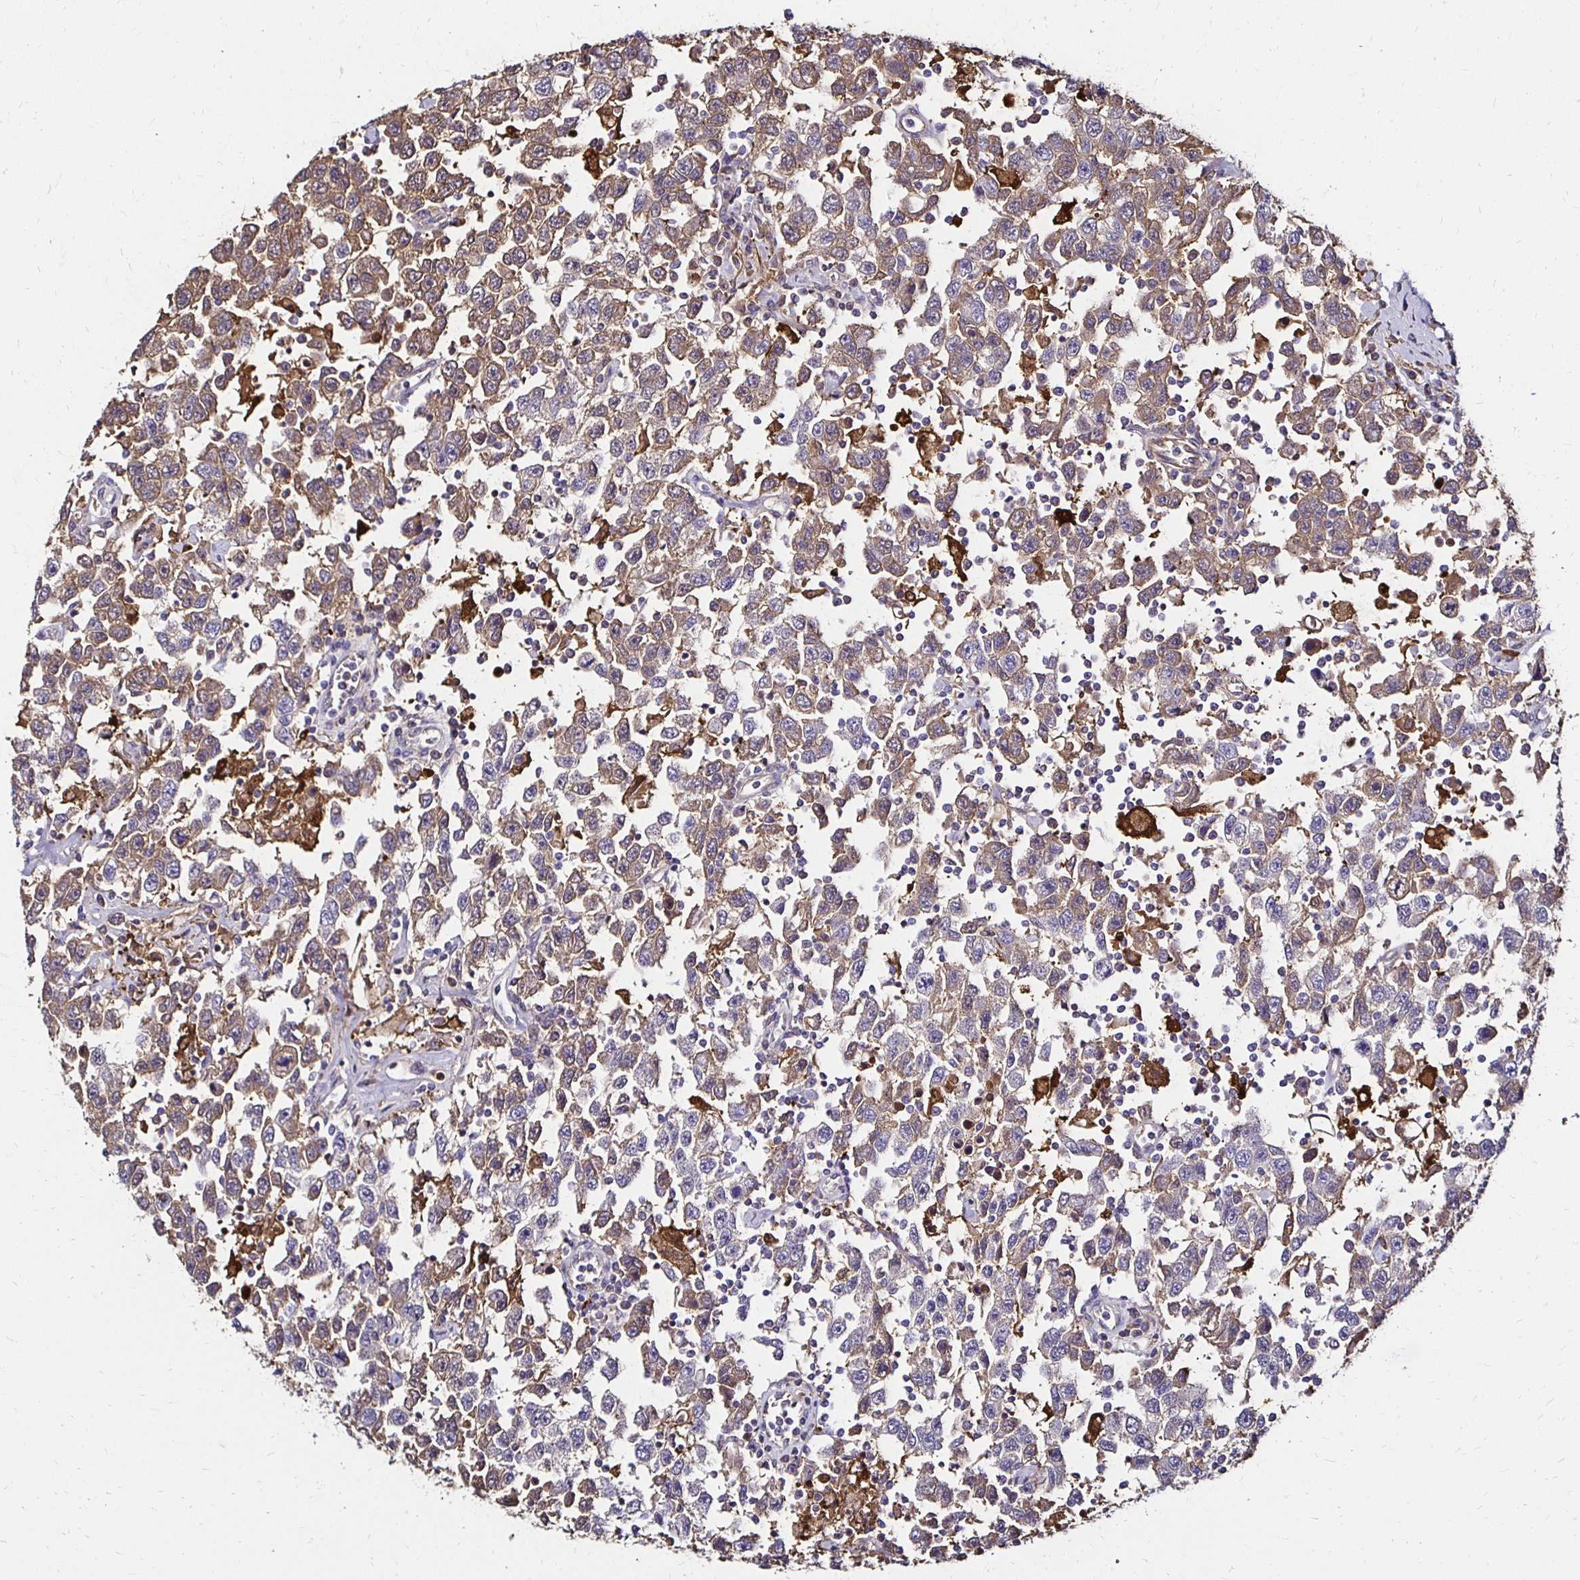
{"staining": {"intensity": "weak", "quantity": ">75%", "location": "cytoplasmic/membranous"}, "tissue": "testis cancer", "cell_type": "Tumor cells", "image_type": "cancer", "snomed": [{"axis": "morphology", "description": "Seminoma, NOS"}, {"axis": "topography", "description": "Testis"}], "caption": "Human testis cancer (seminoma) stained with a protein marker exhibits weak staining in tumor cells.", "gene": "TXN", "patient": {"sex": "male", "age": 41}}